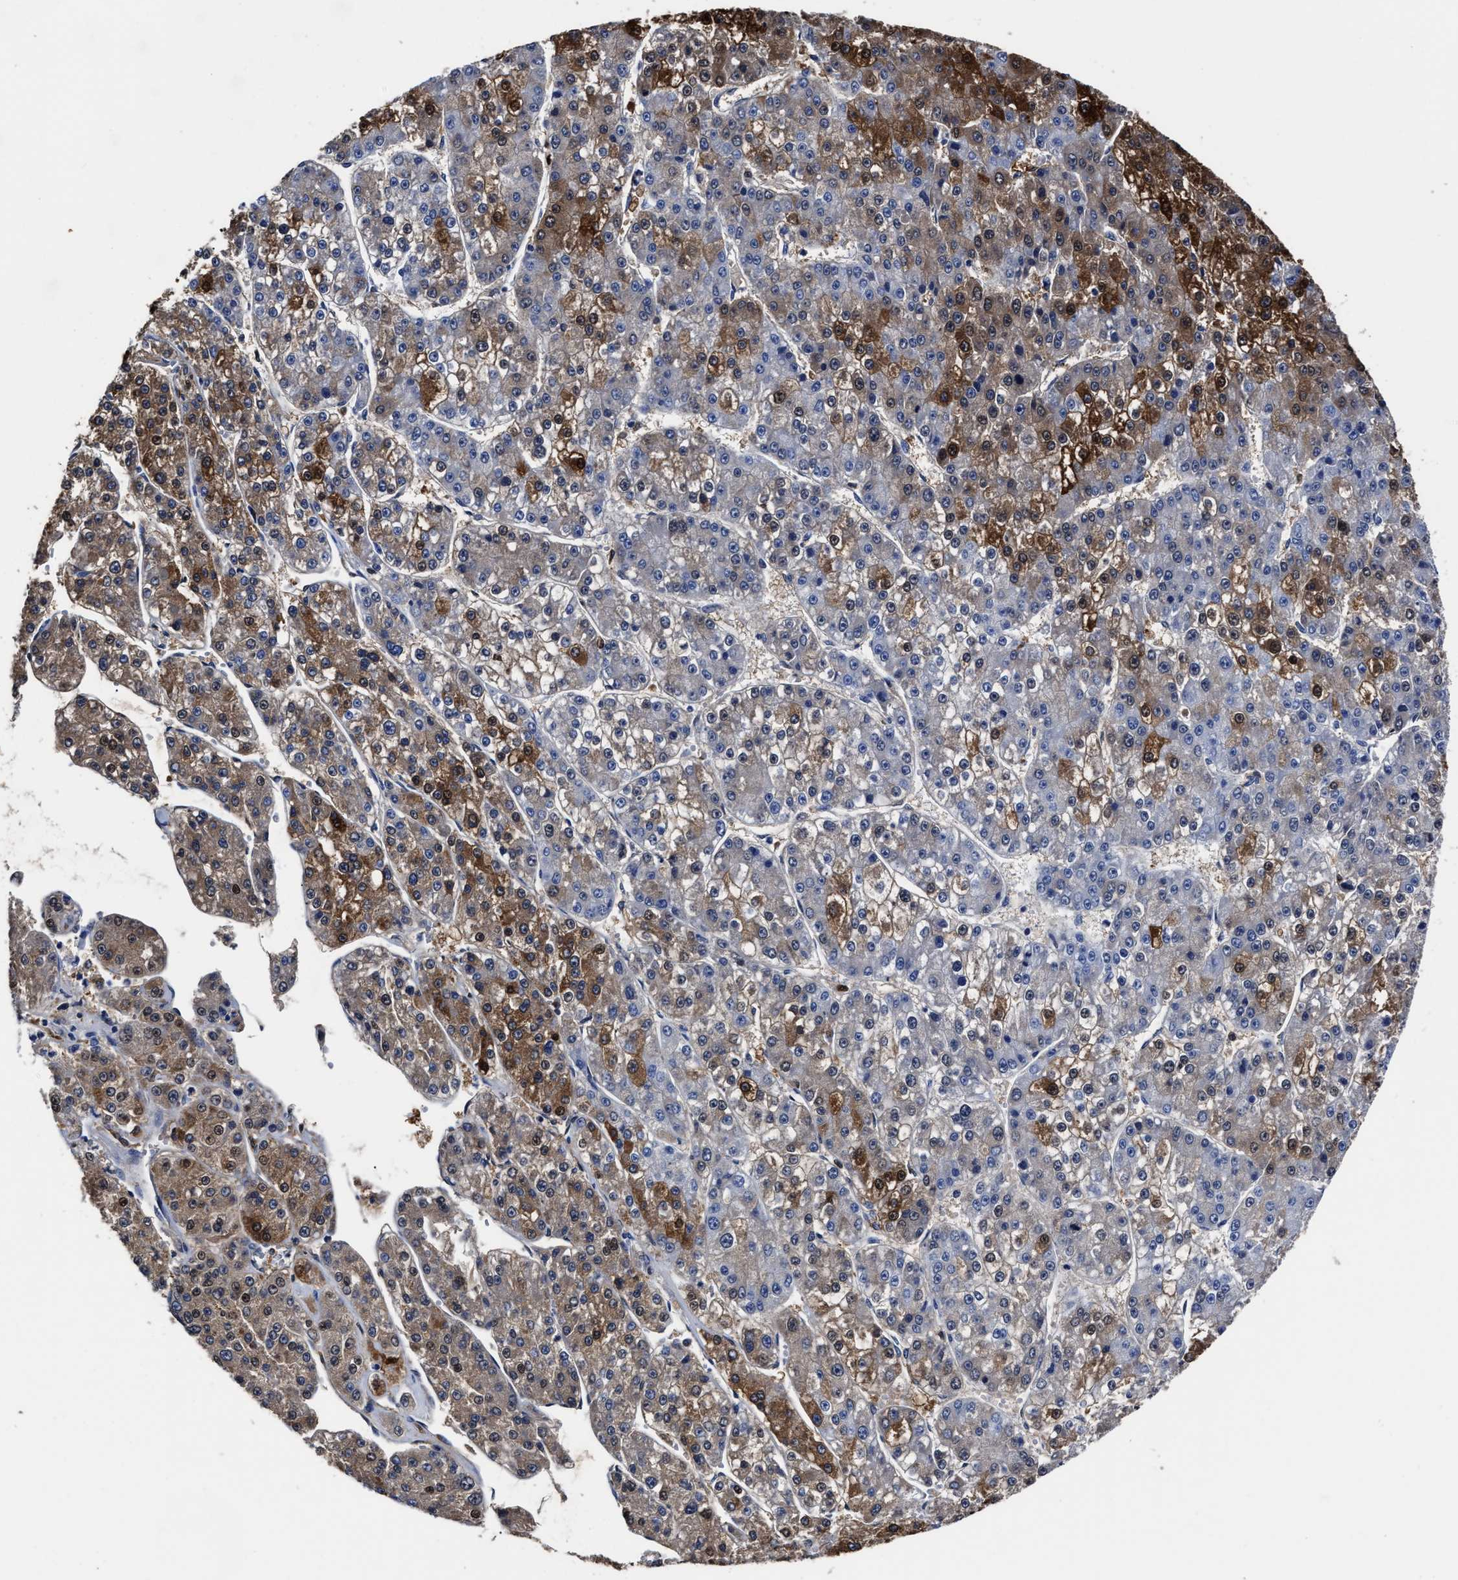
{"staining": {"intensity": "strong", "quantity": "25%-75%", "location": "cytoplasmic/membranous,nuclear"}, "tissue": "liver cancer", "cell_type": "Tumor cells", "image_type": "cancer", "snomed": [{"axis": "morphology", "description": "Carcinoma, Hepatocellular, NOS"}, {"axis": "topography", "description": "Liver"}], "caption": "Liver hepatocellular carcinoma stained for a protein demonstrates strong cytoplasmic/membranous and nuclear positivity in tumor cells.", "gene": "PRPF4B", "patient": {"sex": "female", "age": 73}}